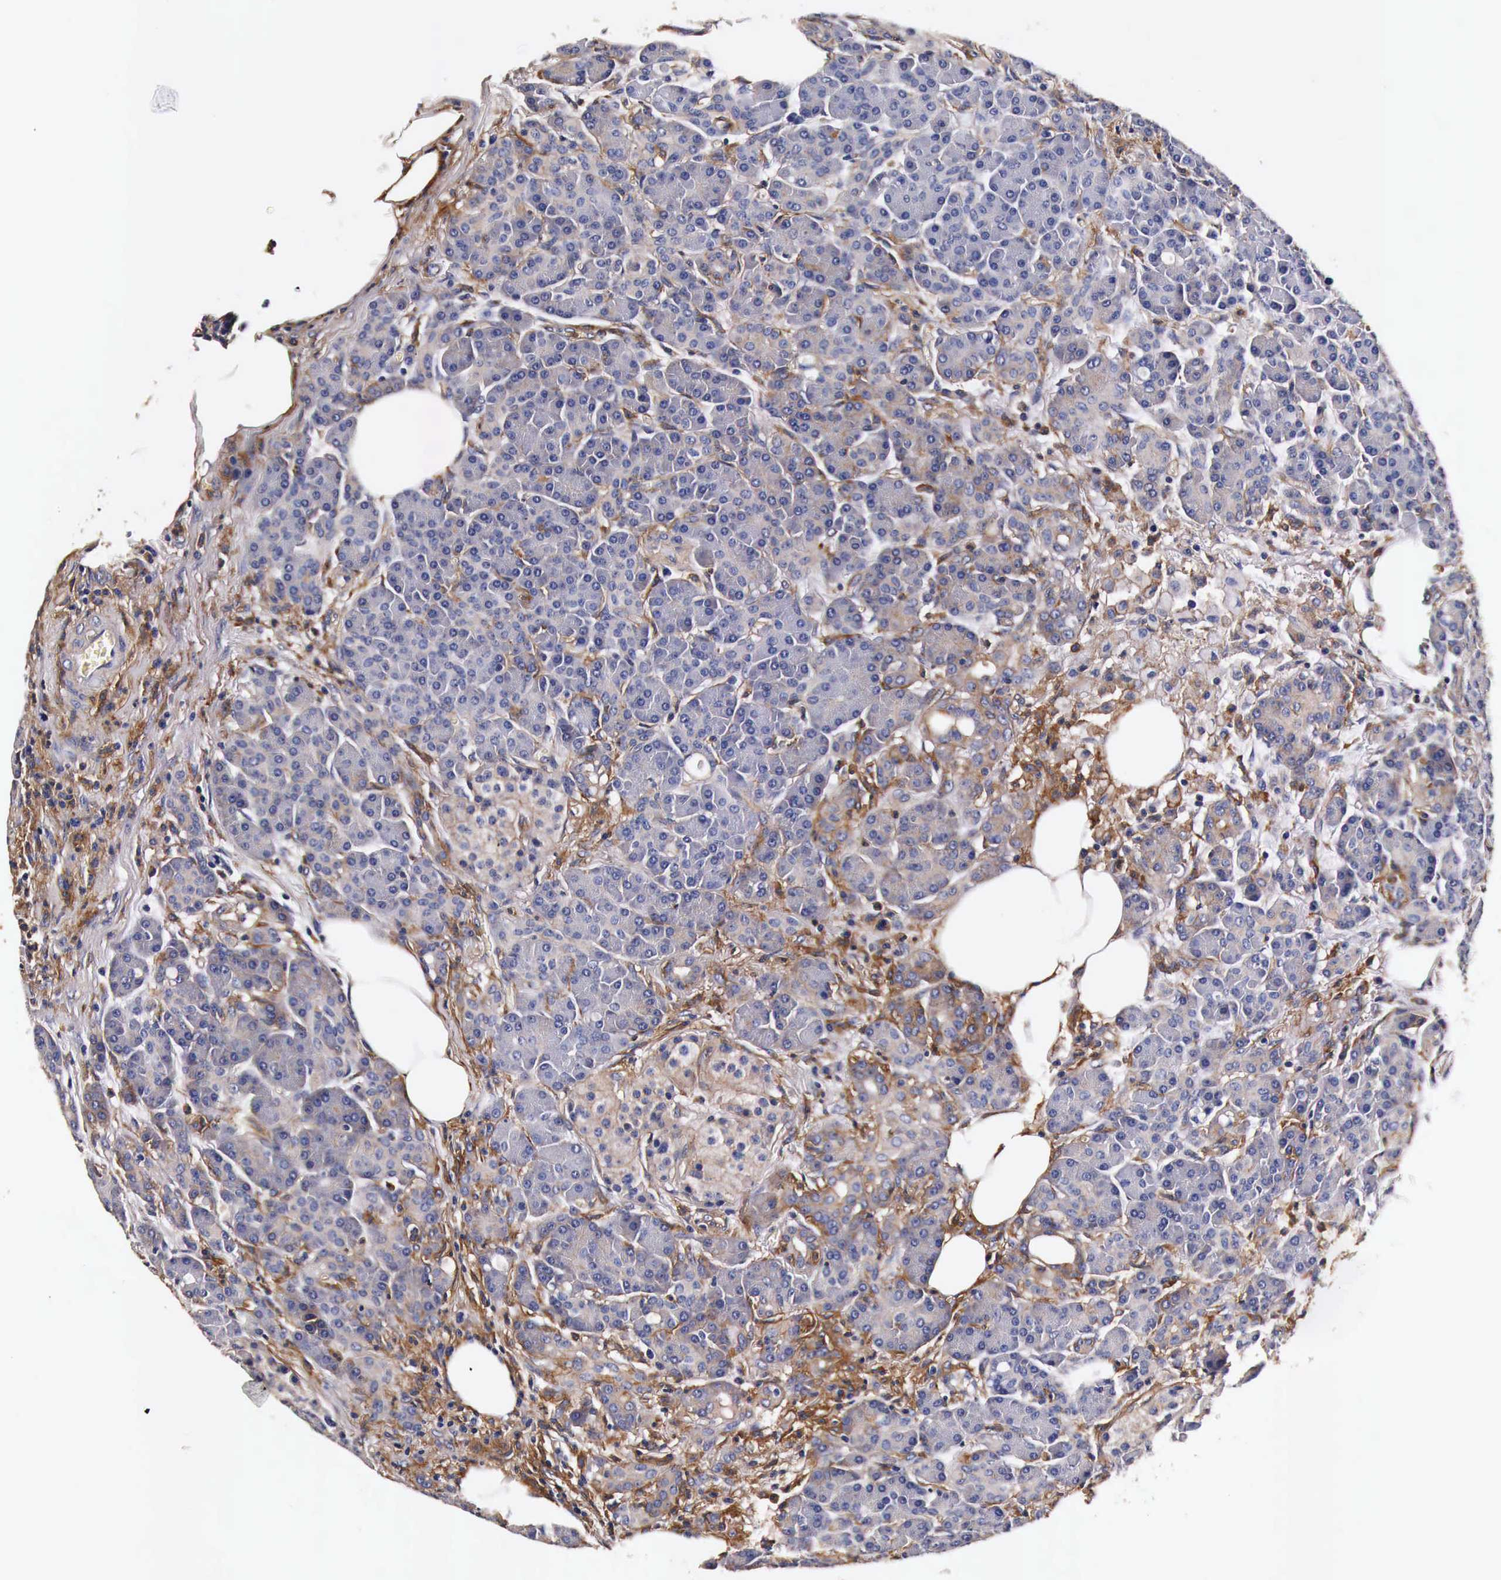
{"staining": {"intensity": "weak", "quantity": ">75%", "location": "cytoplasmic/membranous"}, "tissue": "pancreas", "cell_type": "Exocrine glandular cells", "image_type": "normal", "snomed": [{"axis": "morphology", "description": "Normal tissue, NOS"}, {"axis": "topography", "description": "Pancreas"}], "caption": "Brown immunohistochemical staining in benign human pancreas displays weak cytoplasmic/membranous positivity in about >75% of exocrine glandular cells. (IHC, brightfield microscopy, high magnification).", "gene": "RP2", "patient": {"sex": "female", "age": 73}}